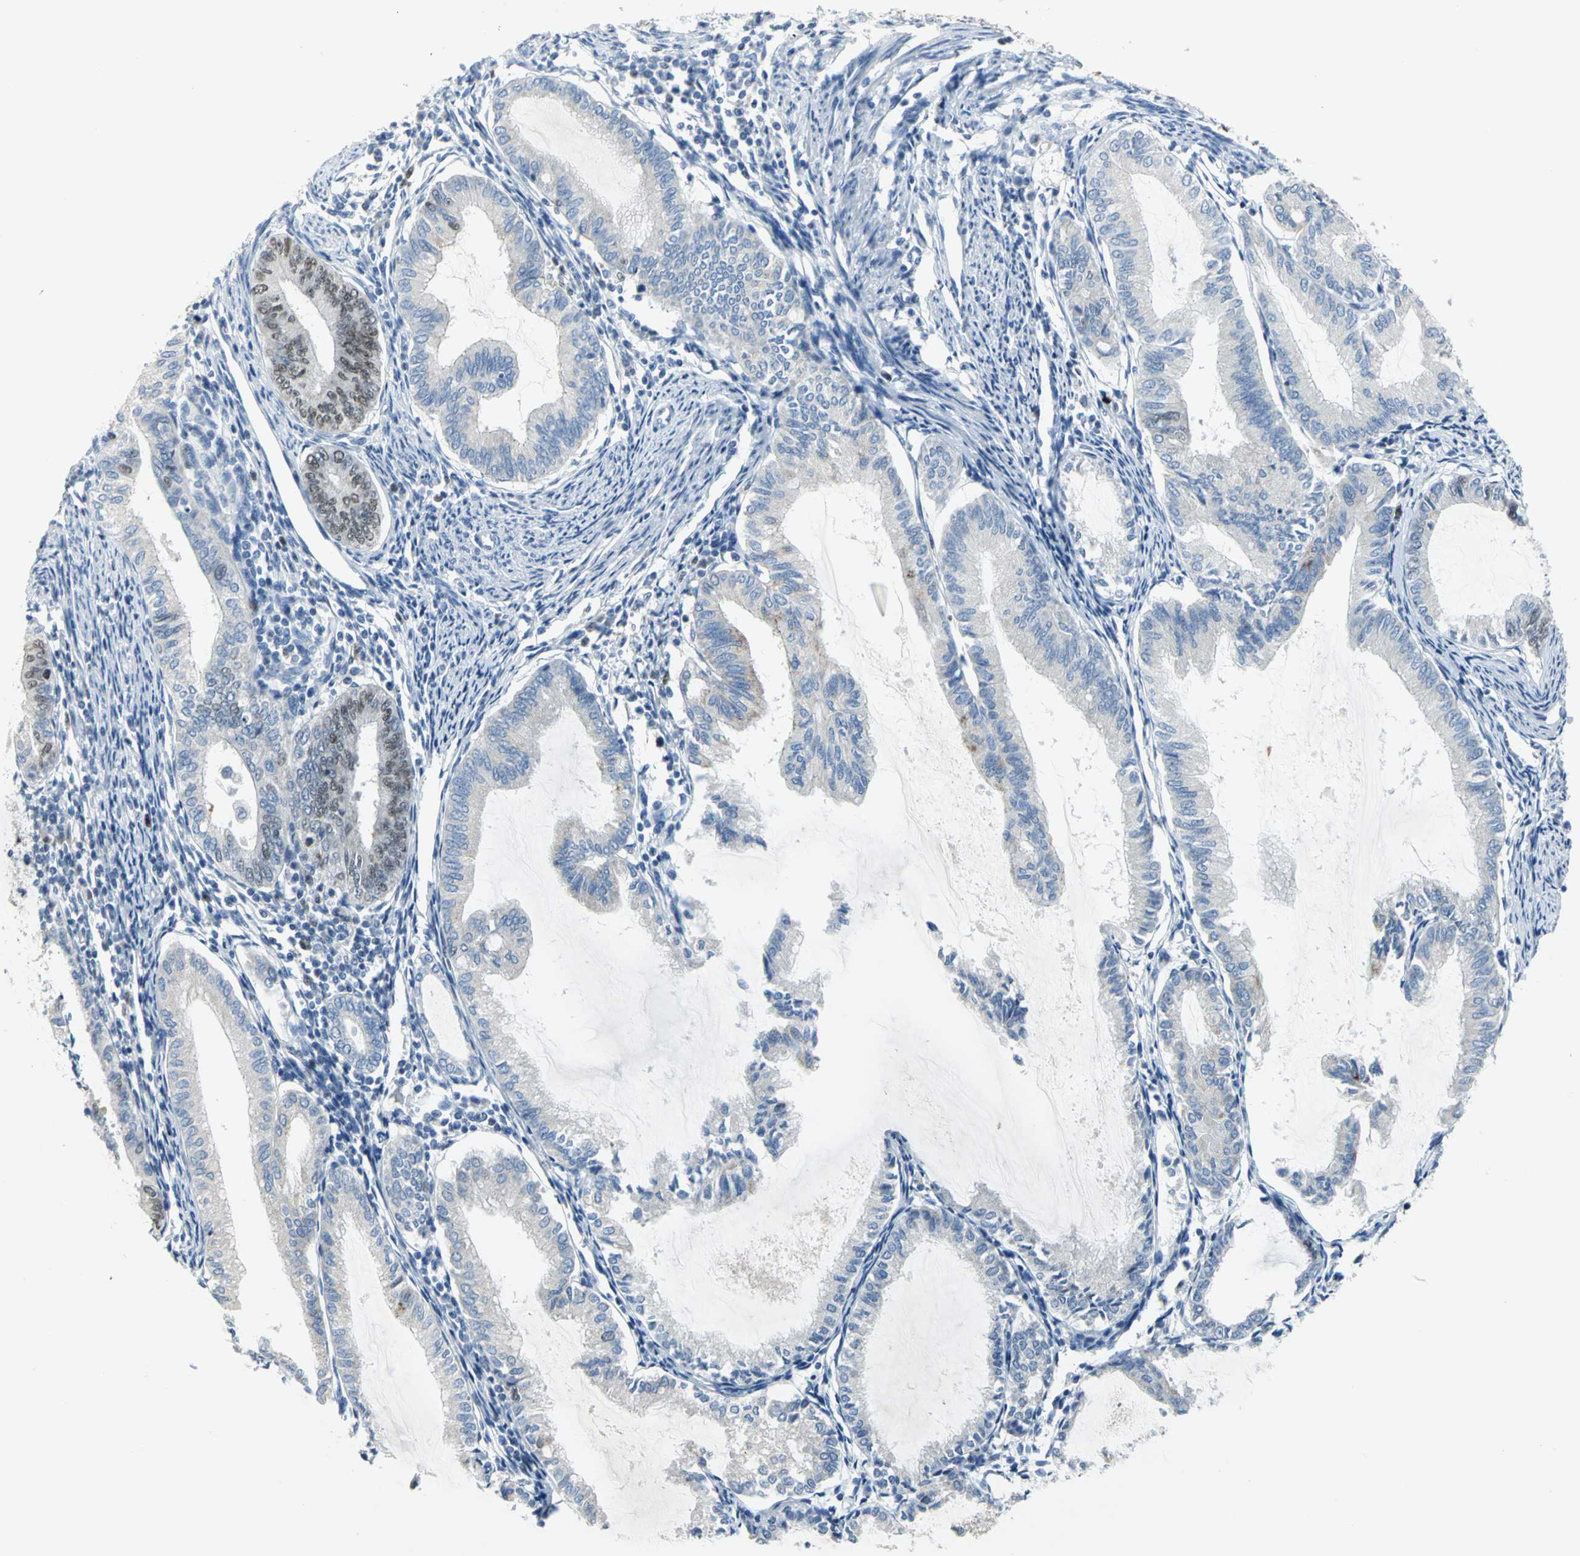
{"staining": {"intensity": "moderate", "quantity": "<25%", "location": "nuclear"}, "tissue": "endometrial cancer", "cell_type": "Tumor cells", "image_type": "cancer", "snomed": [{"axis": "morphology", "description": "Adenocarcinoma, NOS"}, {"axis": "topography", "description": "Endometrium"}], "caption": "Immunohistochemical staining of human endometrial cancer demonstrates low levels of moderate nuclear protein staining in about <25% of tumor cells.", "gene": "MCM4", "patient": {"sex": "female", "age": 86}}